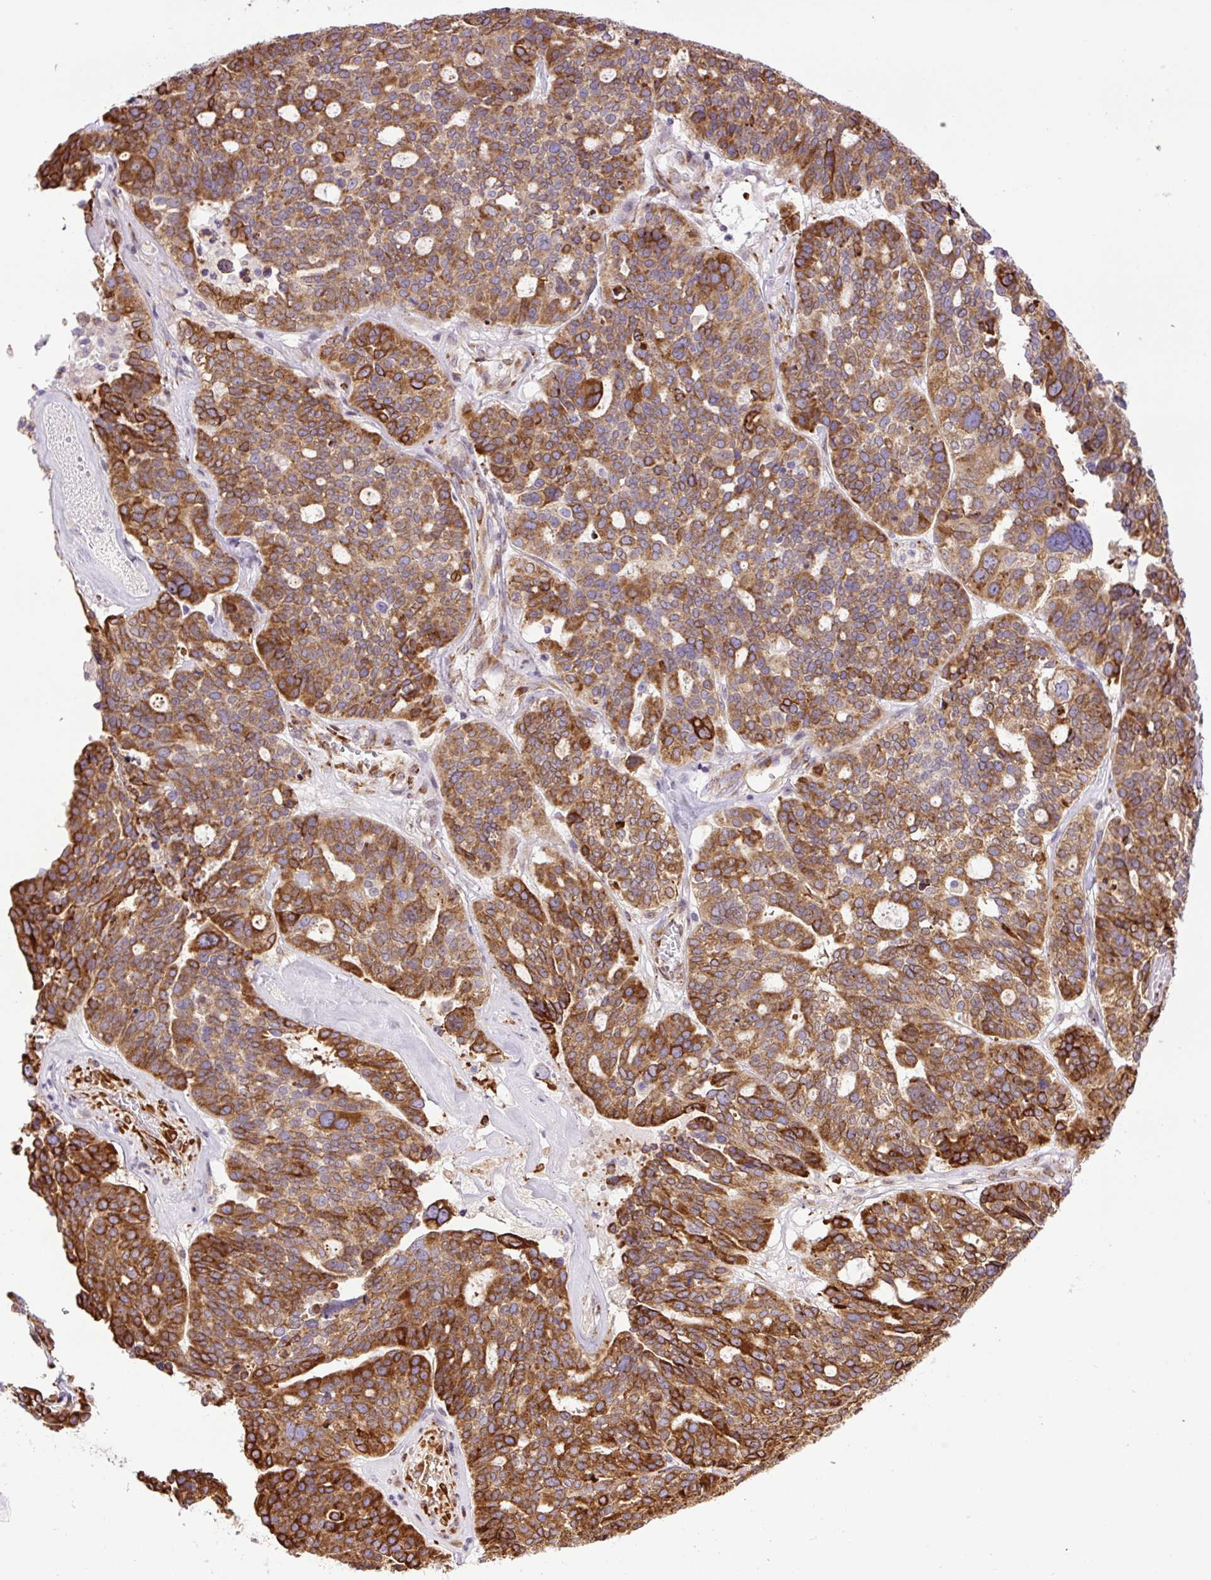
{"staining": {"intensity": "strong", "quantity": ">75%", "location": "cytoplasmic/membranous"}, "tissue": "ovarian cancer", "cell_type": "Tumor cells", "image_type": "cancer", "snomed": [{"axis": "morphology", "description": "Cystadenocarcinoma, serous, NOS"}, {"axis": "topography", "description": "Ovary"}], "caption": "A histopathology image showing strong cytoplasmic/membranous staining in approximately >75% of tumor cells in ovarian cancer, as visualized by brown immunohistochemical staining.", "gene": "RAB30", "patient": {"sex": "female", "age": 59}}